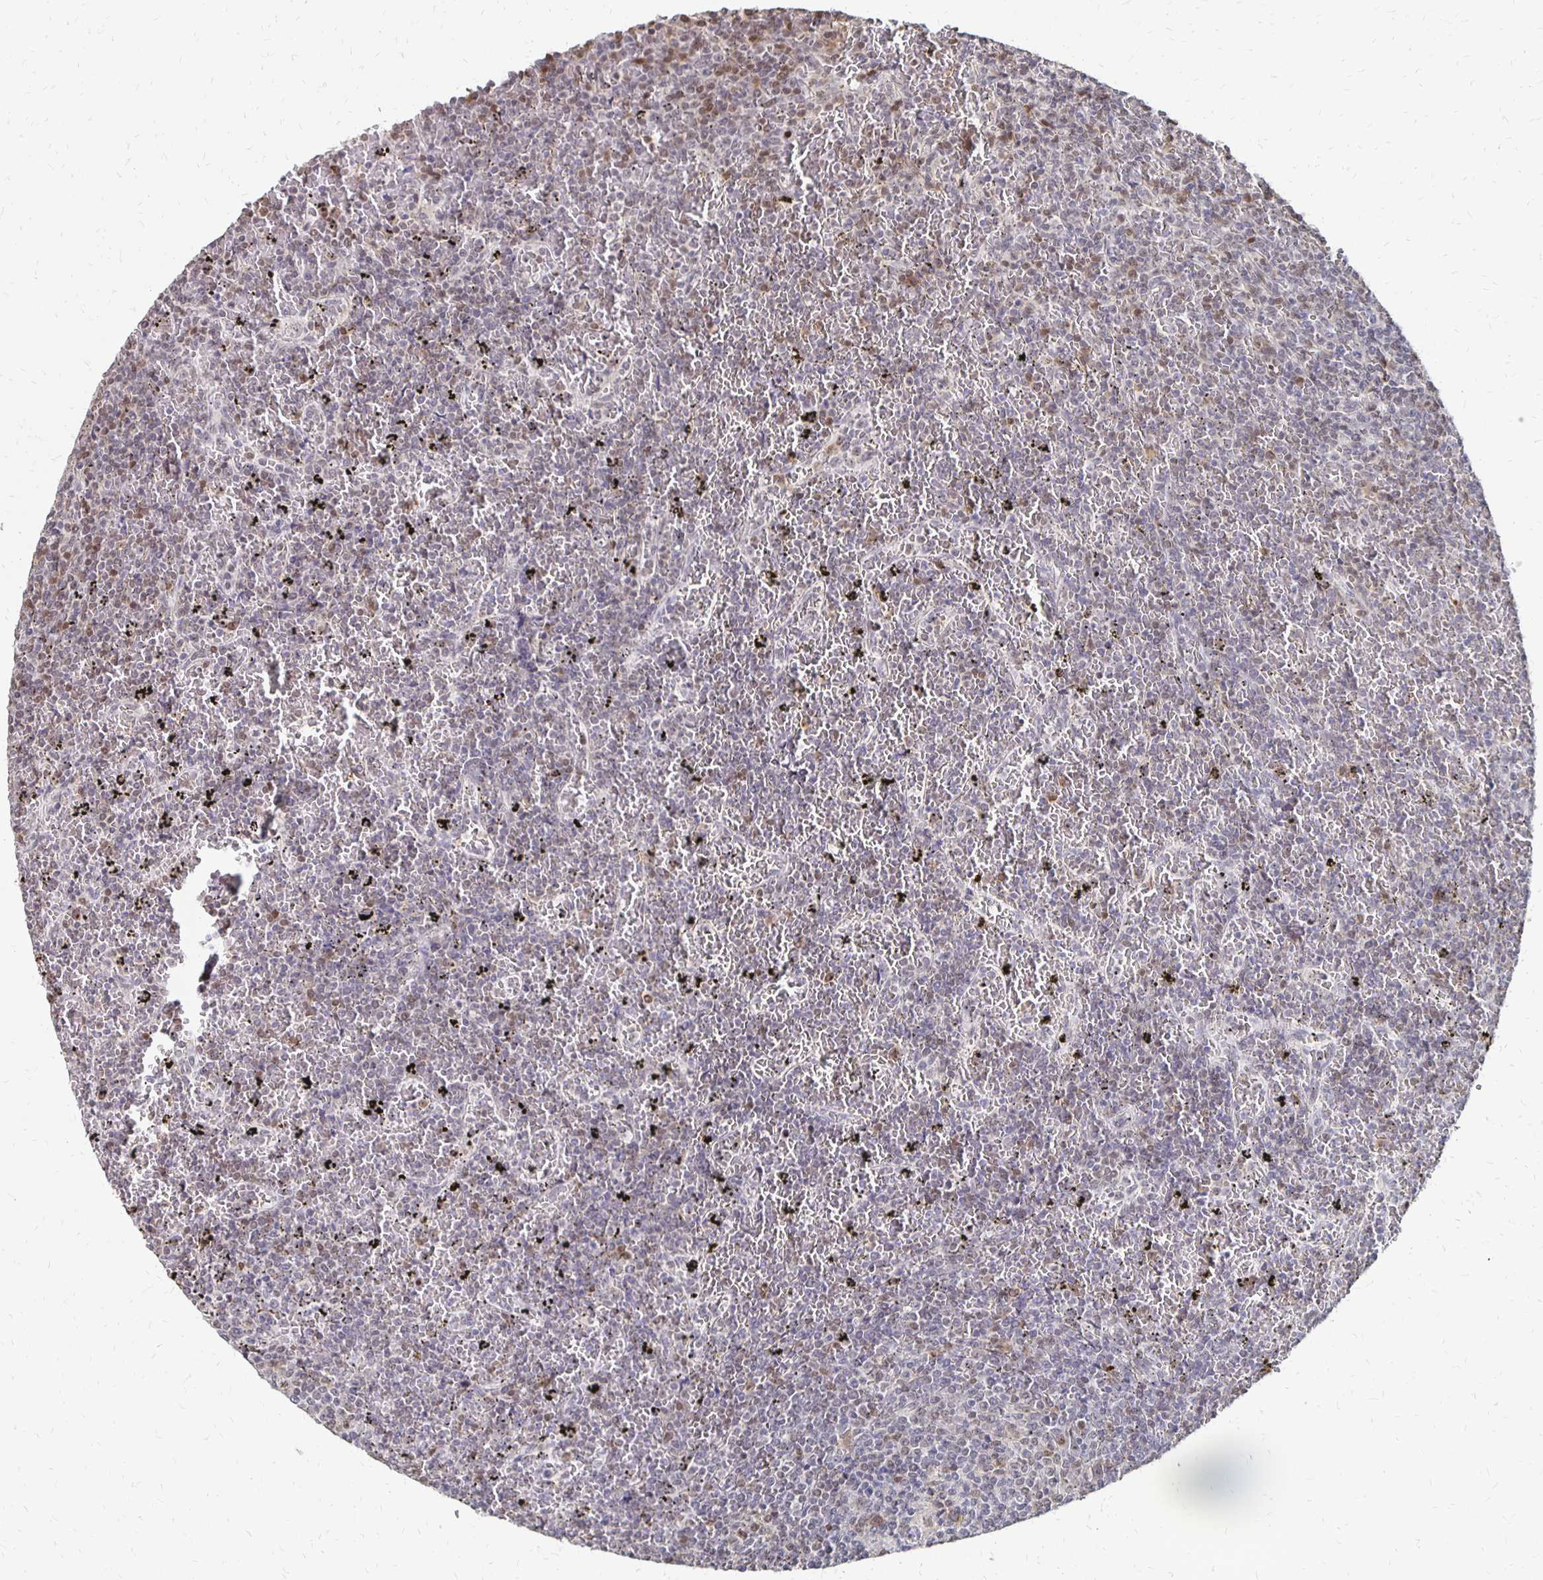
{"staining": {"intensity": "weak", "quantity": "<25%", "location": "nuclear"}, "tissue": "lymphoma", "cell_type": "Tumor cells", "image_type": "cancer", "snomed": [{"axis": "morphology", "description": "Malignant lymphoma, non-Hodgkin's type, Low grade"}, {"axis": "topography", "description": "Spleen"}], "caption": "This is an IHC image of lymphoma. There is no expression in tumor cells.", "gene": "CLASRP", "patient": {"sex": "female", "age": 77}}